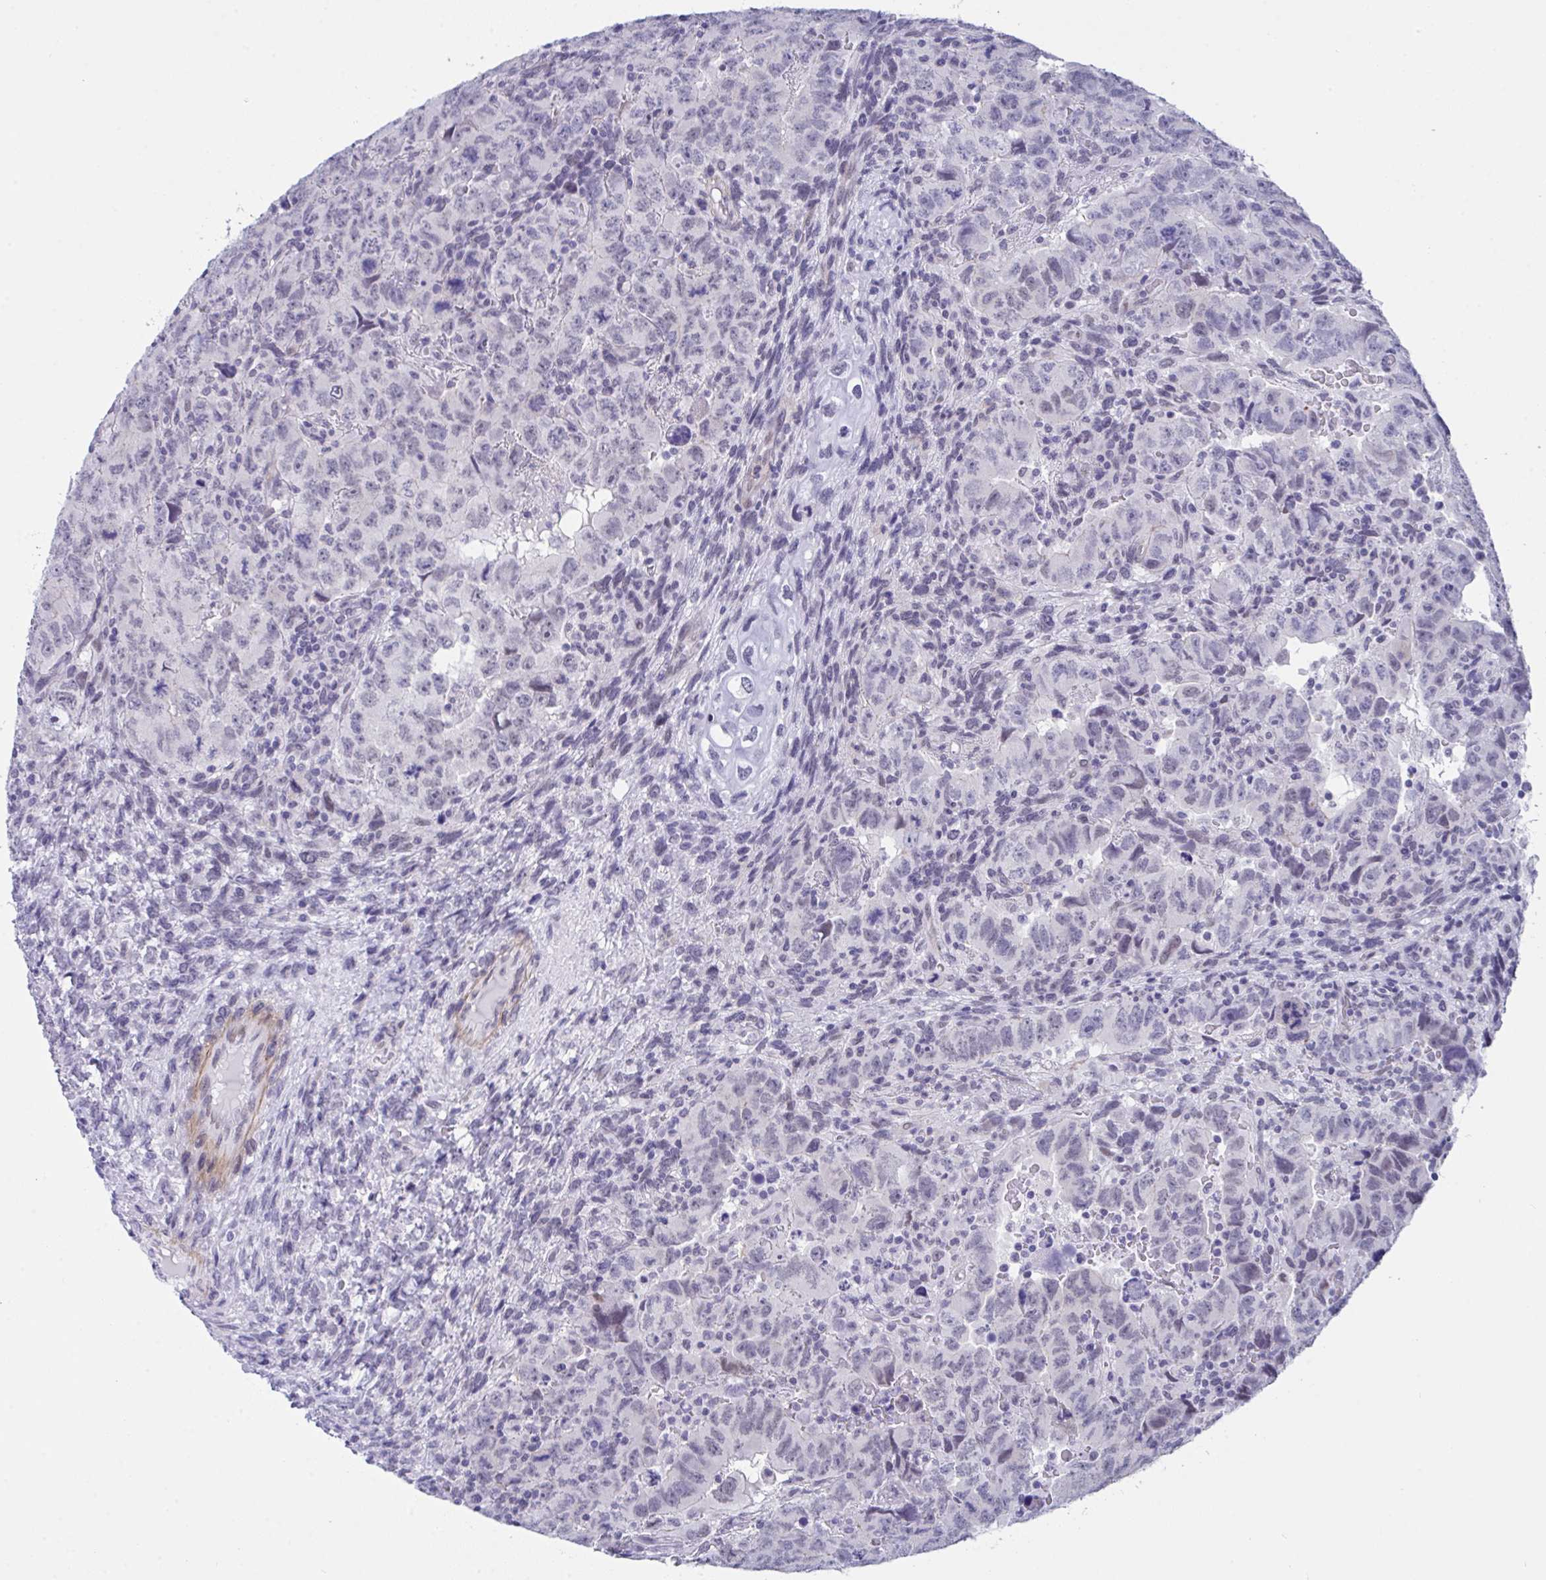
{"staining": {"intensity": "negative", "quantity": "none", "location": "none"}, "tissue": "testis cancer", "cell_type": "Tumor cells", "image_type": "cancer", "snomed": [{"axis": "morphology", "description": "Carcinoma, Embryonal, NOS"}, {"axis": "topography", "description": "Testis"}], "caption": "Micrograph shows no significant protein positivity in tumor cells of testis cancer (embryonal carcinoma).", "gene": "FBXL22", "patient": {"sex": "male", "age": 24}}